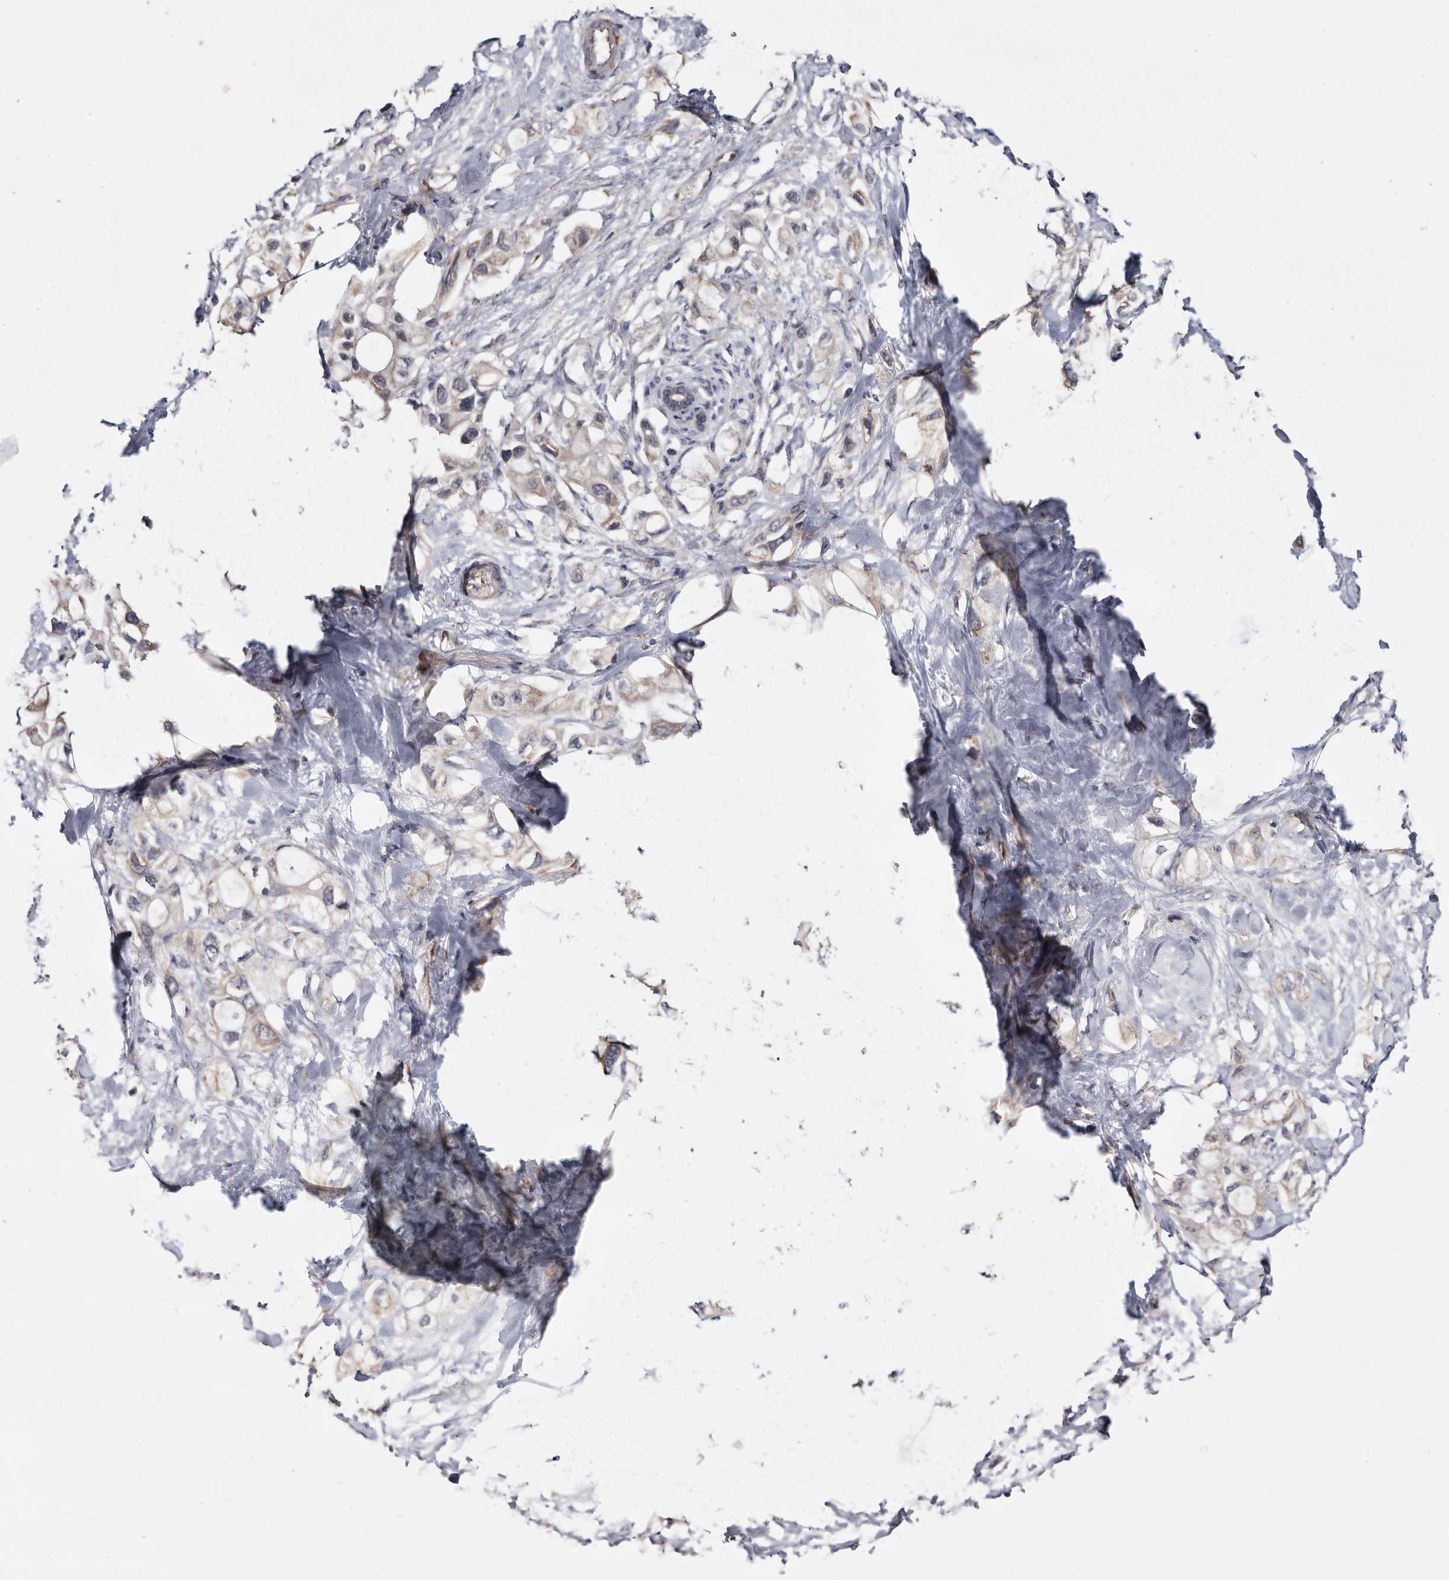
{"staining": {"intensity": "weak", "quantity": "<25%", "location": "cytoplasmic/membranous"}, "tissue": "pancreatic cancer", "cell_type": "Tumor cells", "image_type": "cancer", "snomed": [{"axis": "morphology", "description": "Adenocarcinoma, NOS"}, {"axis": "topography", "description": "Pancreas"}], "caption": "Immunohistochemical staining of human pancreatic cancer (adenocarcinoma) shows no significant expression in tumor cells. Brightfield microscopy of immunohistochemistry stained with DAB (brown) and hematoxylin (blue), captured at high magnification.", "gene": "ARMCX2", "patient": {"sex": "female", "age": 56}}